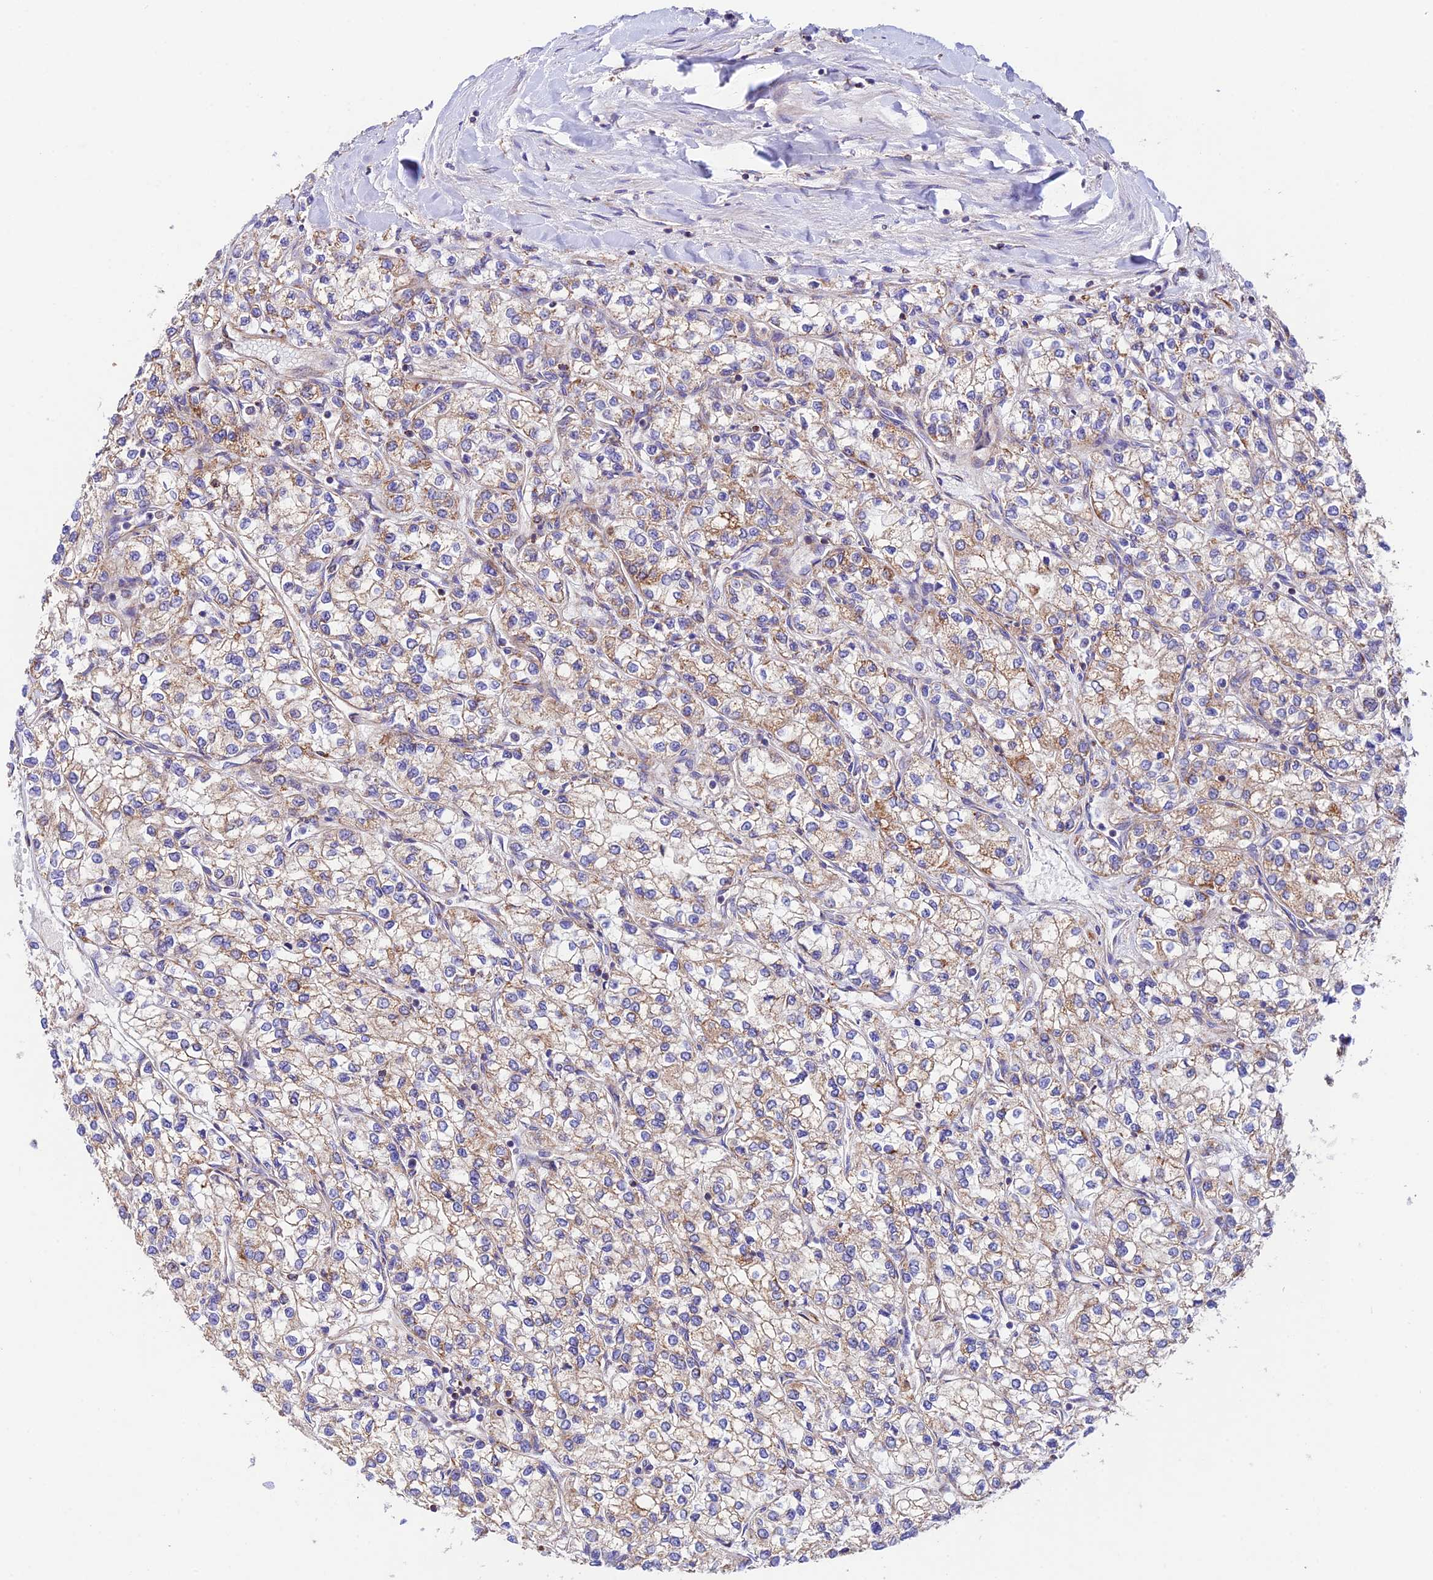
{"staining": {"intensity": "moderate", "quantity": "25%-75%", "location": "cytoplasmic/membranous"}, "tissue": "renal cancer", "cell_type": "Tumor cells", "image_type": "cancer", "snomed": [{"axis": "morphology", "description": "Adenocarcinoma, NOS"}, {"axis": "topography", "description": "Kidney"}], "caption": "Human adenocarcinoma (renal) stained with a brown dye shows moderate cytoplasmic/membranous positive positivity in about 25%-75% of tumor cells.", "gene": "VPS13C", "patient": {"sex": "male", "age": 80}}